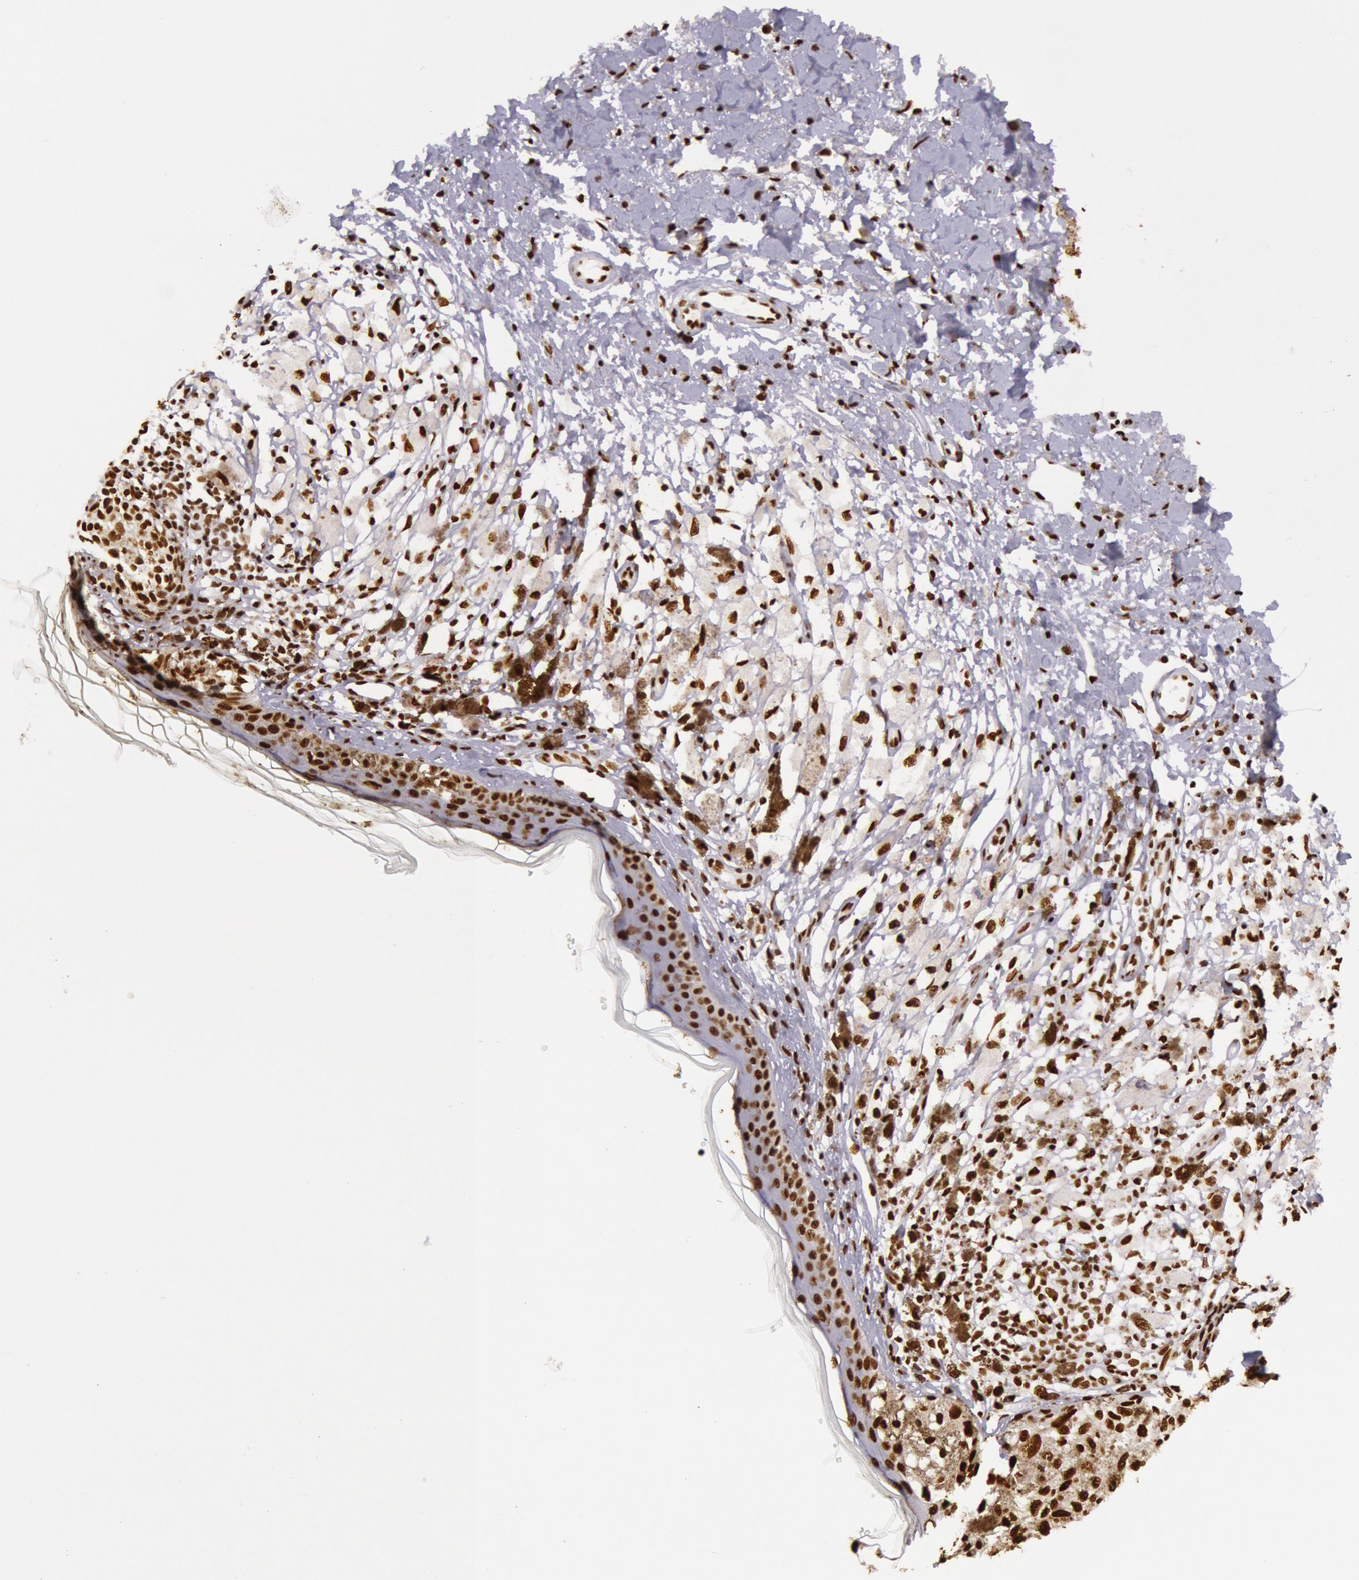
{"staining": {"intensity": "strong", "quantity": ">75%", "location": "nuclear"}, "tissue": "melanoma", "cell_type": "Tumor cells", "image_type": "cancer", "snomed": [{"axis": "morphology", "description": "Malignant melanoma, NOS"}, {"axis": "topography", "description": "Skin"}], "caption": "Tumor cells show strong nuclear positivity in approximately >75% of cells in melanoma.", "gene": "HNRNPH2", "patient": {"sex": "male", "age": 88}}